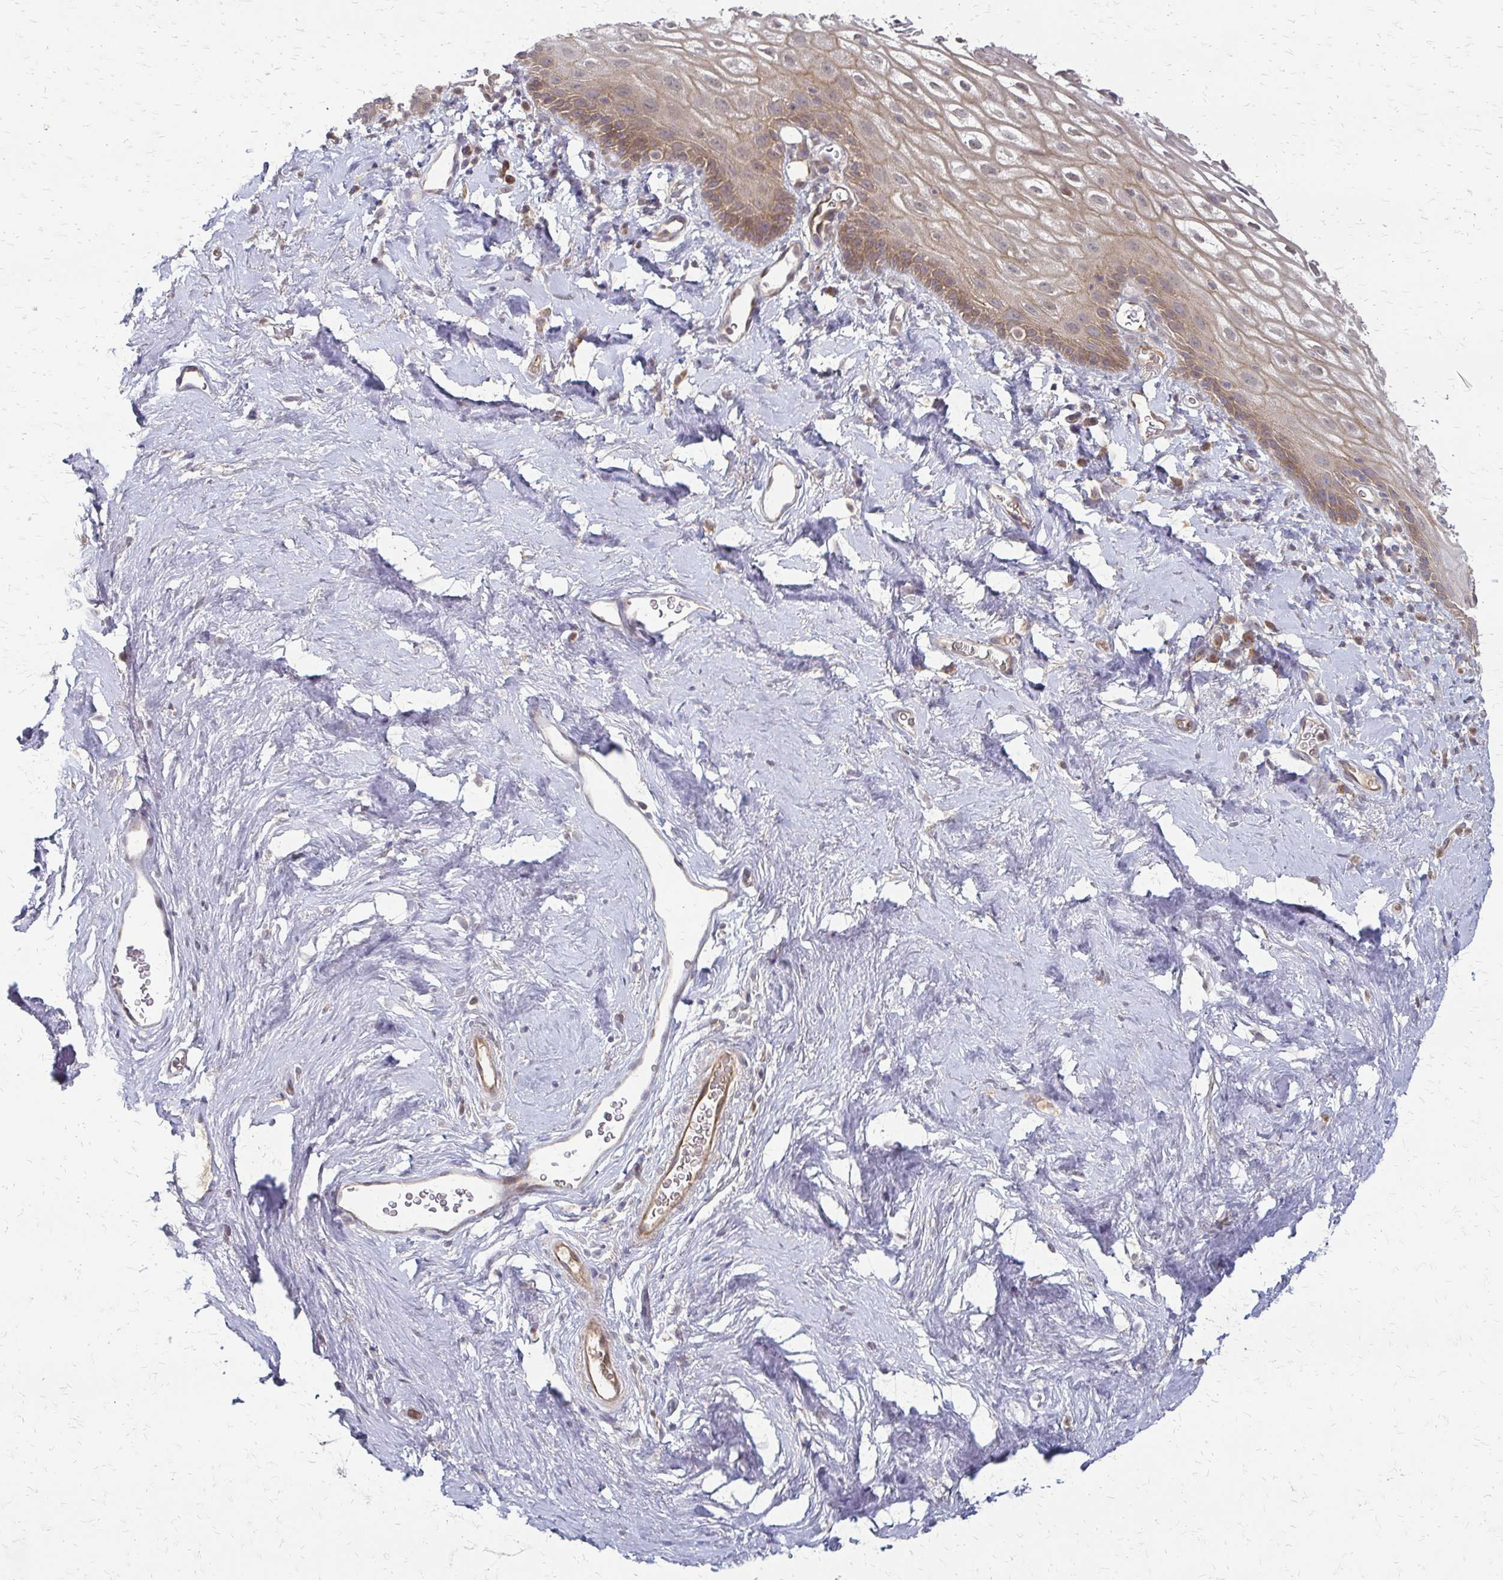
{"staining": {"intensity": "weak", "quantity": "25%-75%", "location": "cytoplasmic/membranous"}, "tissue": "vagina", "cell_type": "Squamous epithelial cells", "image_type": "normal", "snomed": [{"axis": "morphology", "description": "Normal tissue, NOS"}, {"axis": "morphology", "description": "Adenocarcinoma, NOS"}, {"axis": "topography", "description": "Rectum"}, {"axis": "topography", "description": "Vagina"}, {"axis": "topography", "description": "Peripheral nerve tissue"}], "caption": "This micrograph displays immunohistochemistry (IHC) staining of benign human vagina, with low weak cytoplasmic/membranous expression in approximately 25%-75% of squamous epithelial cells.", "gene": "ZNF383", "patient": {"sex": "female", "age": 71}}